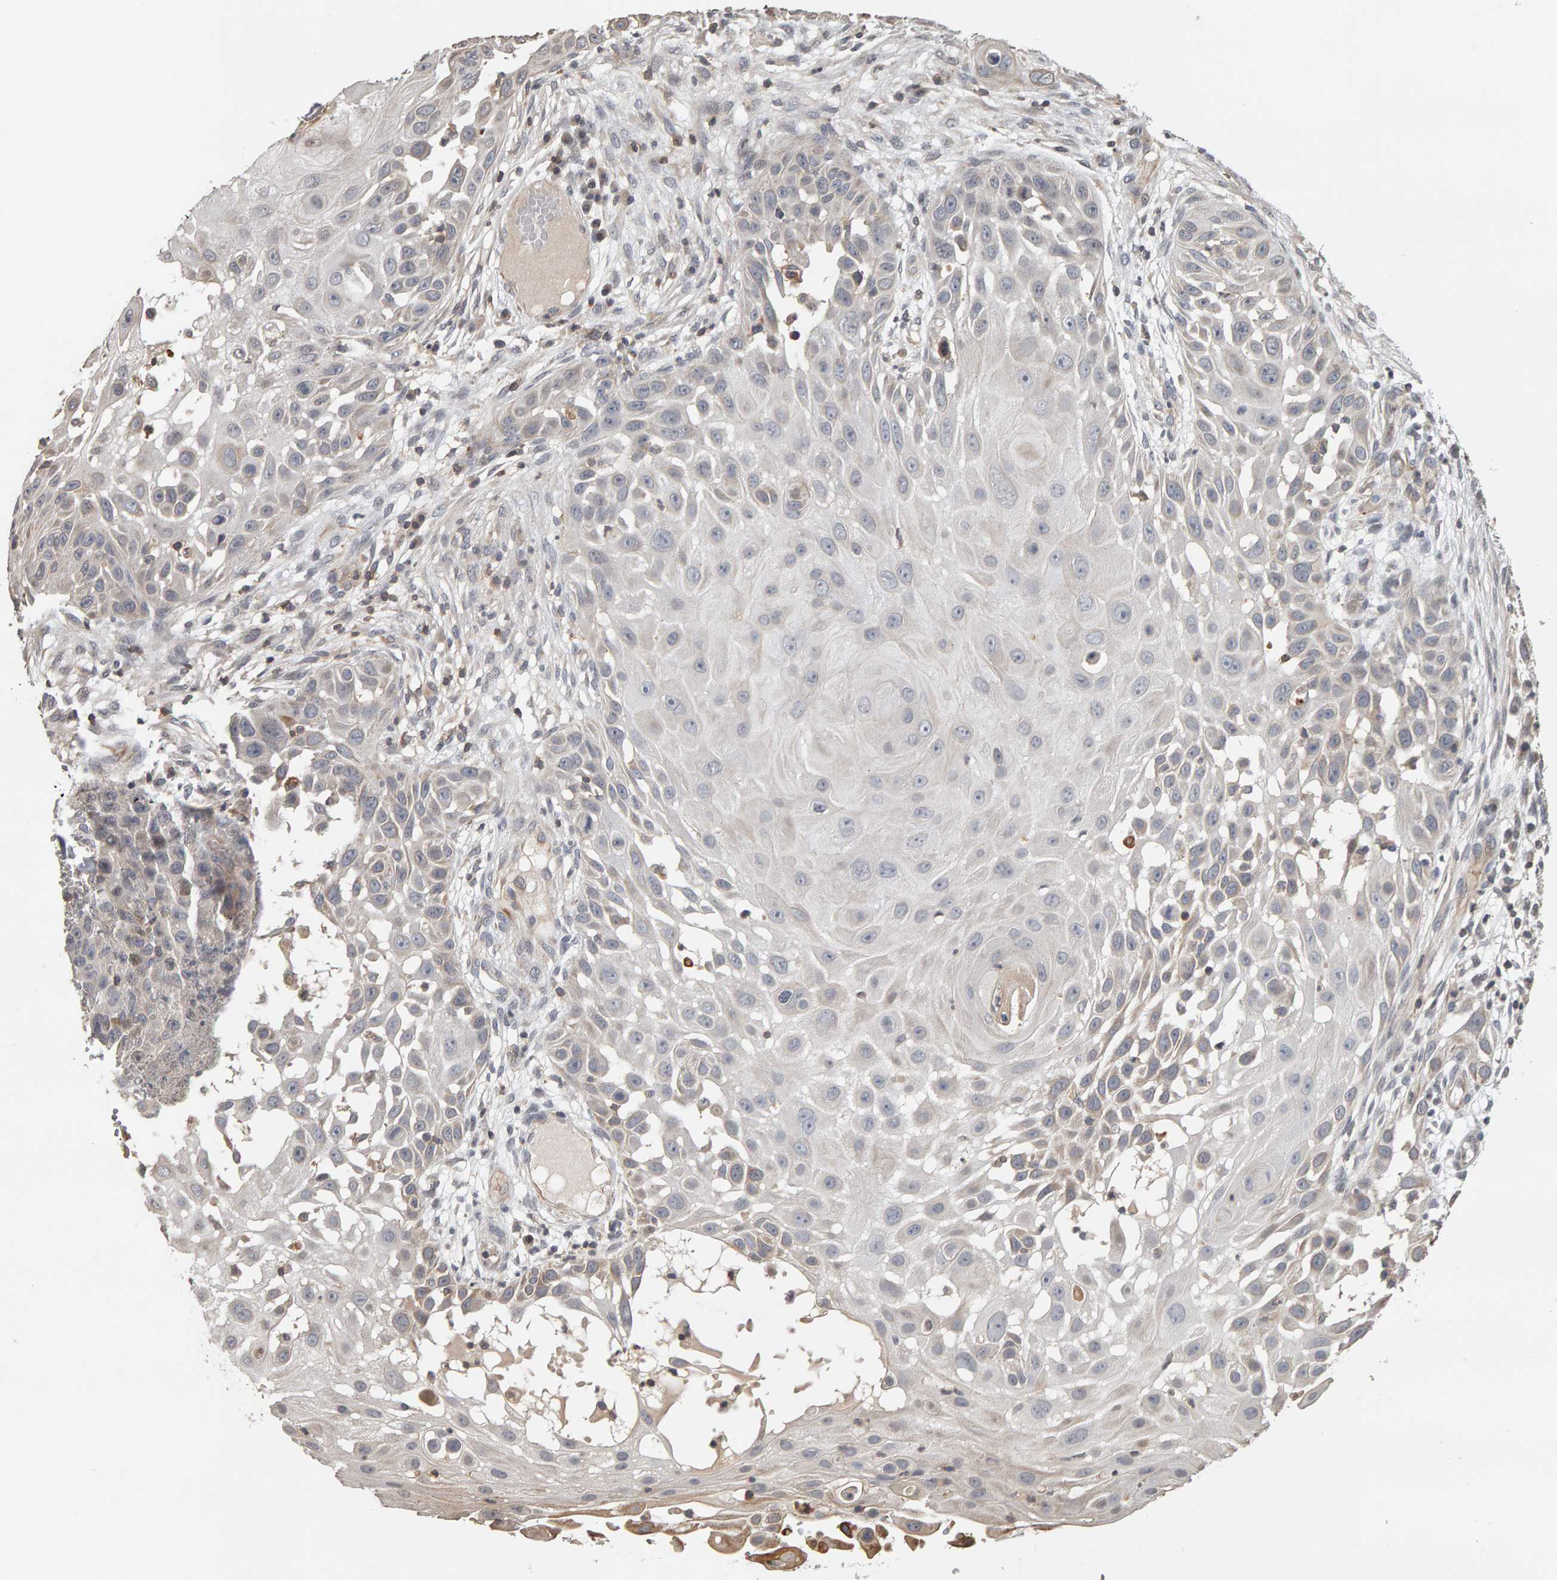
{"staining": {"intensity": "negative", "quantity": "none", "location": "none"}, "tissue": "skin cancer", "cell_type": "Tumor cells", "image_type": "cancer", "snomed": [{"axis": "morphology", "description": "Squamous cell carcinoma, NOS"}, {"axis": "topography", "description": "Skin"}], "caption": "An image of human squamous cell carcinoma (skin) is negative for staining in tumor cells.", "gene": "TEFM", "patient": {"sex": "female", "age": 44}}